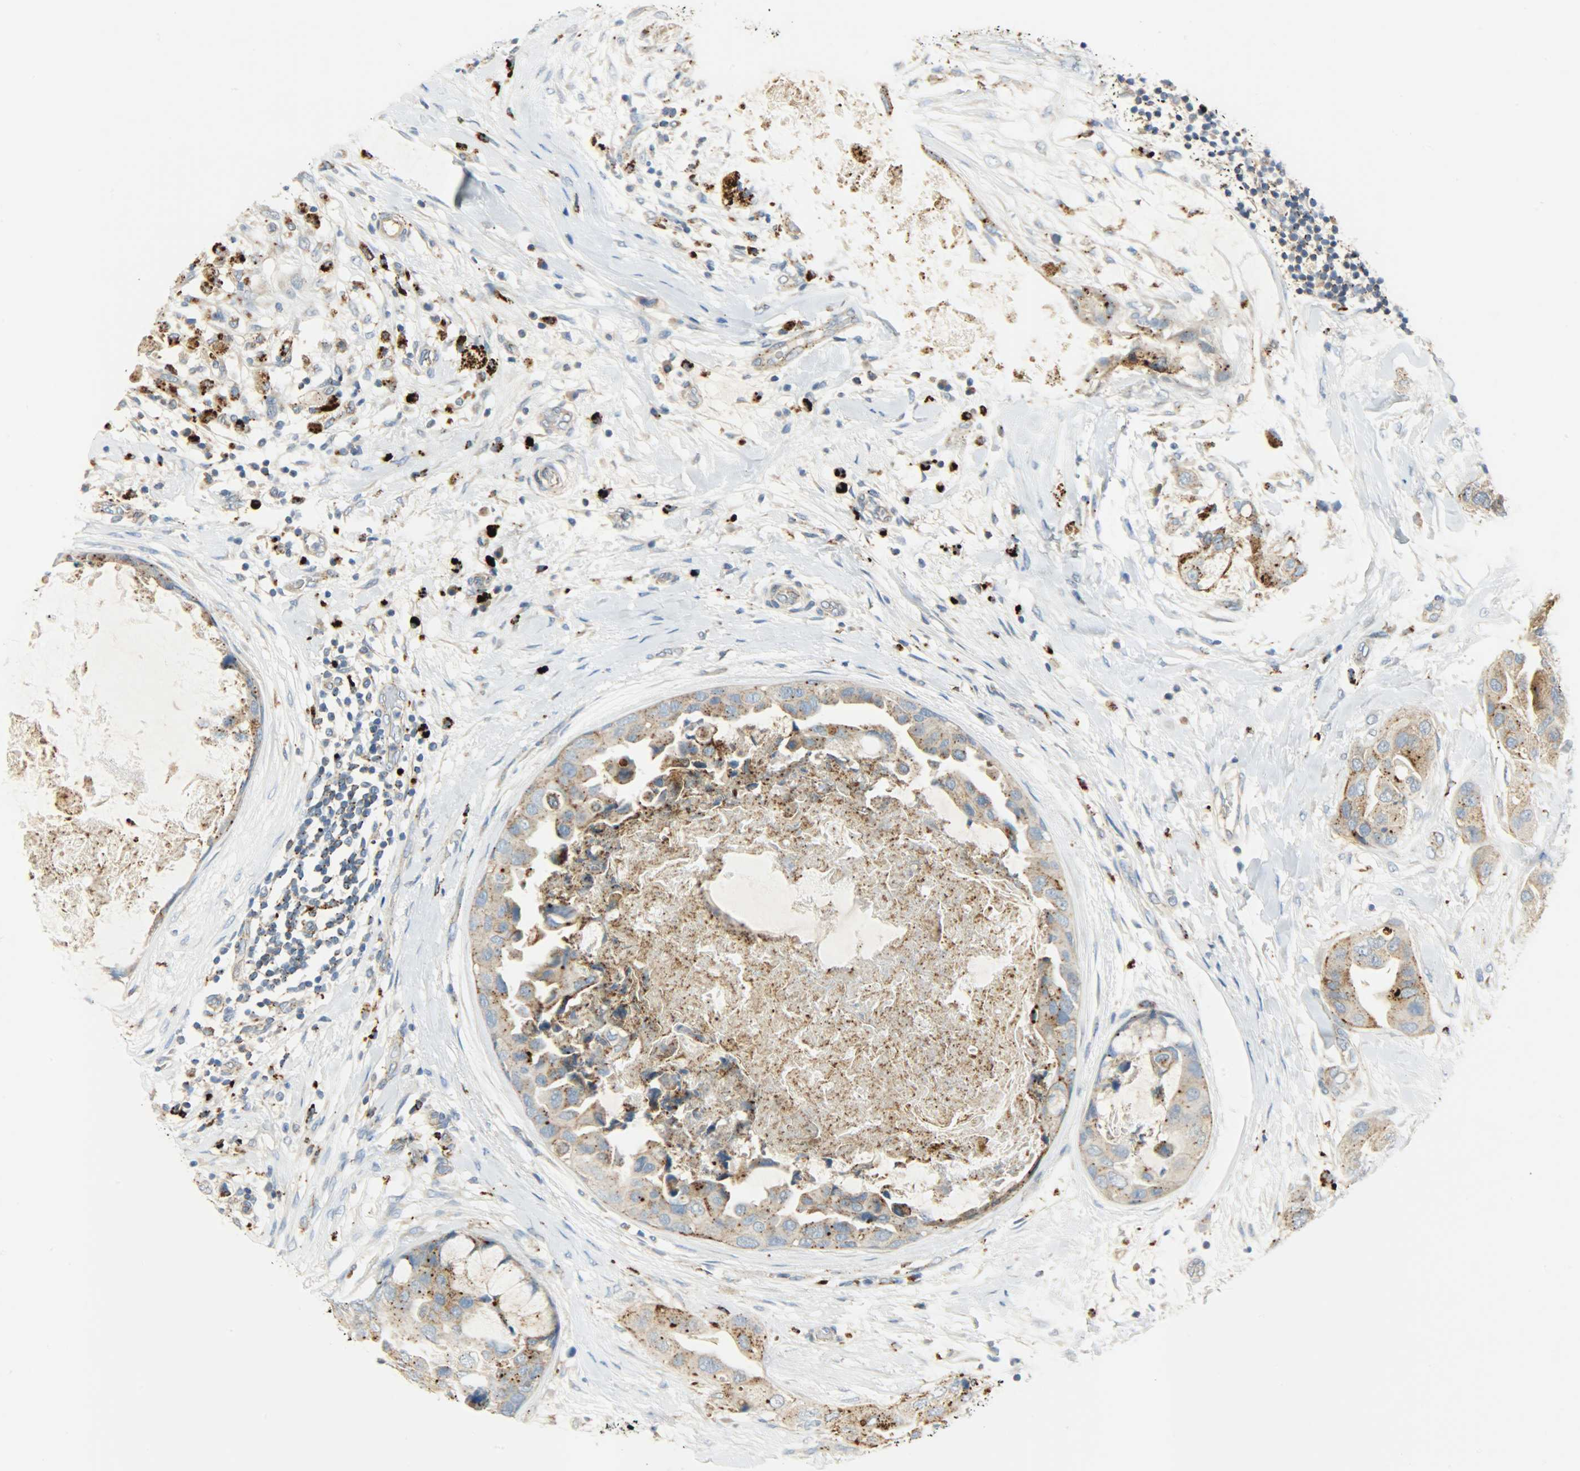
{"staining": {"intensity": "strong", "quantity": "25%-75%", "location": "cytoplasmic/membranous"}, "tissue": "breast cancer", "cell_type": "Tumor cells", "image_type": "cancer", "snomed": [{"axis": "morphology", "description": "Duct carcinoma"}, {"axis": "topography", "description": "Breast"}], "caption": "Immunohistochemistry (IHC) of human invasive ductal carcinoma (breast) shows high levels of strong cytoplasmic/membranous staining in about 25%-75% of tumor cells.", "gene": "ASAH1", "patient": {"sex": "female", "age": 40}}